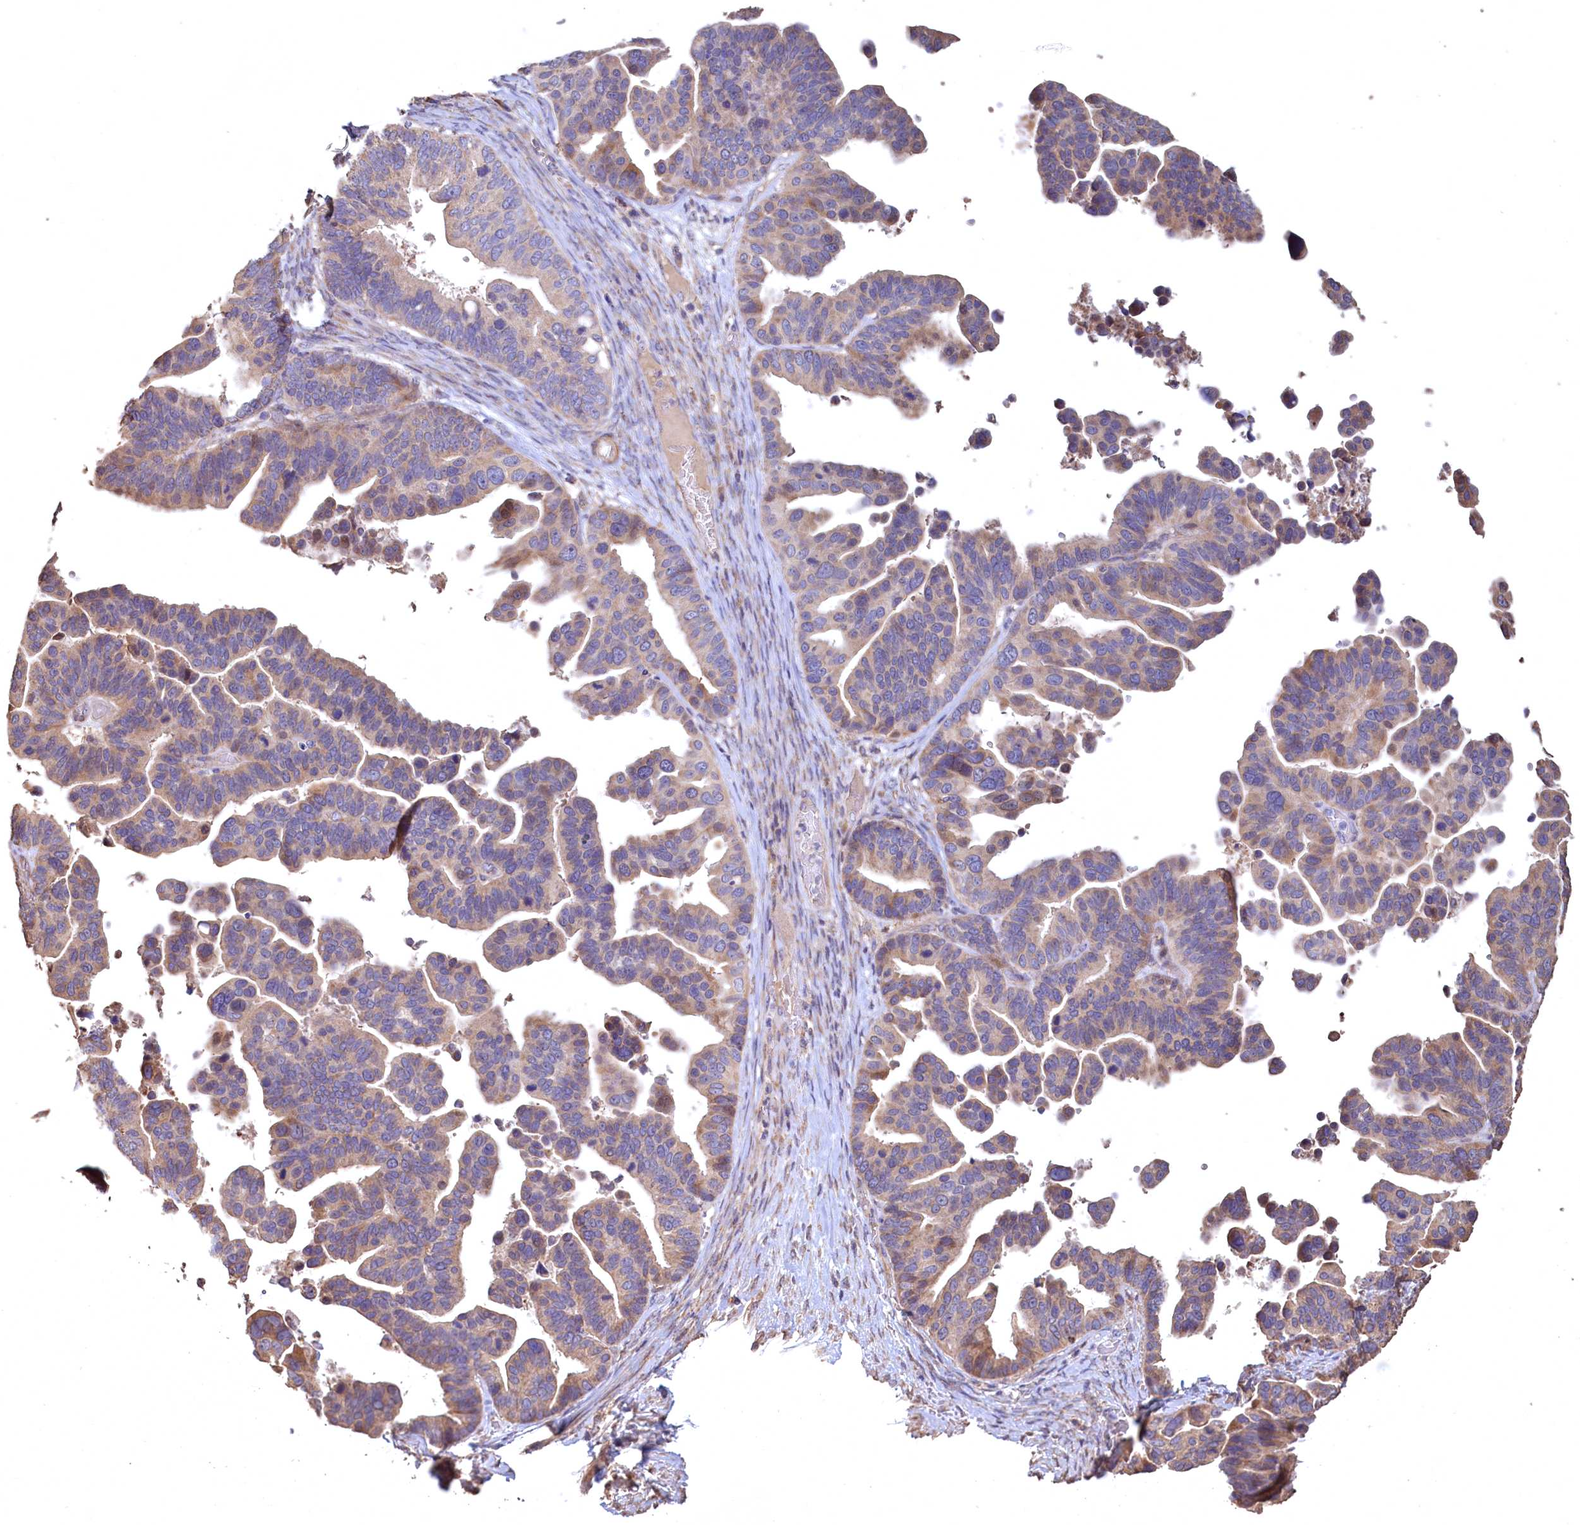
{"staining": {"intensity": "weak", "quantity": "25%-75%", "location": "cytoplasmic/membranous"}, "tissue": "ovarian cancer", "cell_type": "Tumor cells", "image_type": "cancer", "snomed": [{"axis": "morphology", "description": "Cystadenocarcinoma, serous, NOS"}, {"axis": "topography", "description": "Ovary"}], "caption": "Human ovarian serous cystadenocarcinoma stained for a protein (brown) demonstrates weak cytoplasmic/membranous positive positivity in about 25%-75% of tumor cells.", "gene": "FUNDC1", "patient": {"sex": "female", "age": 56}}